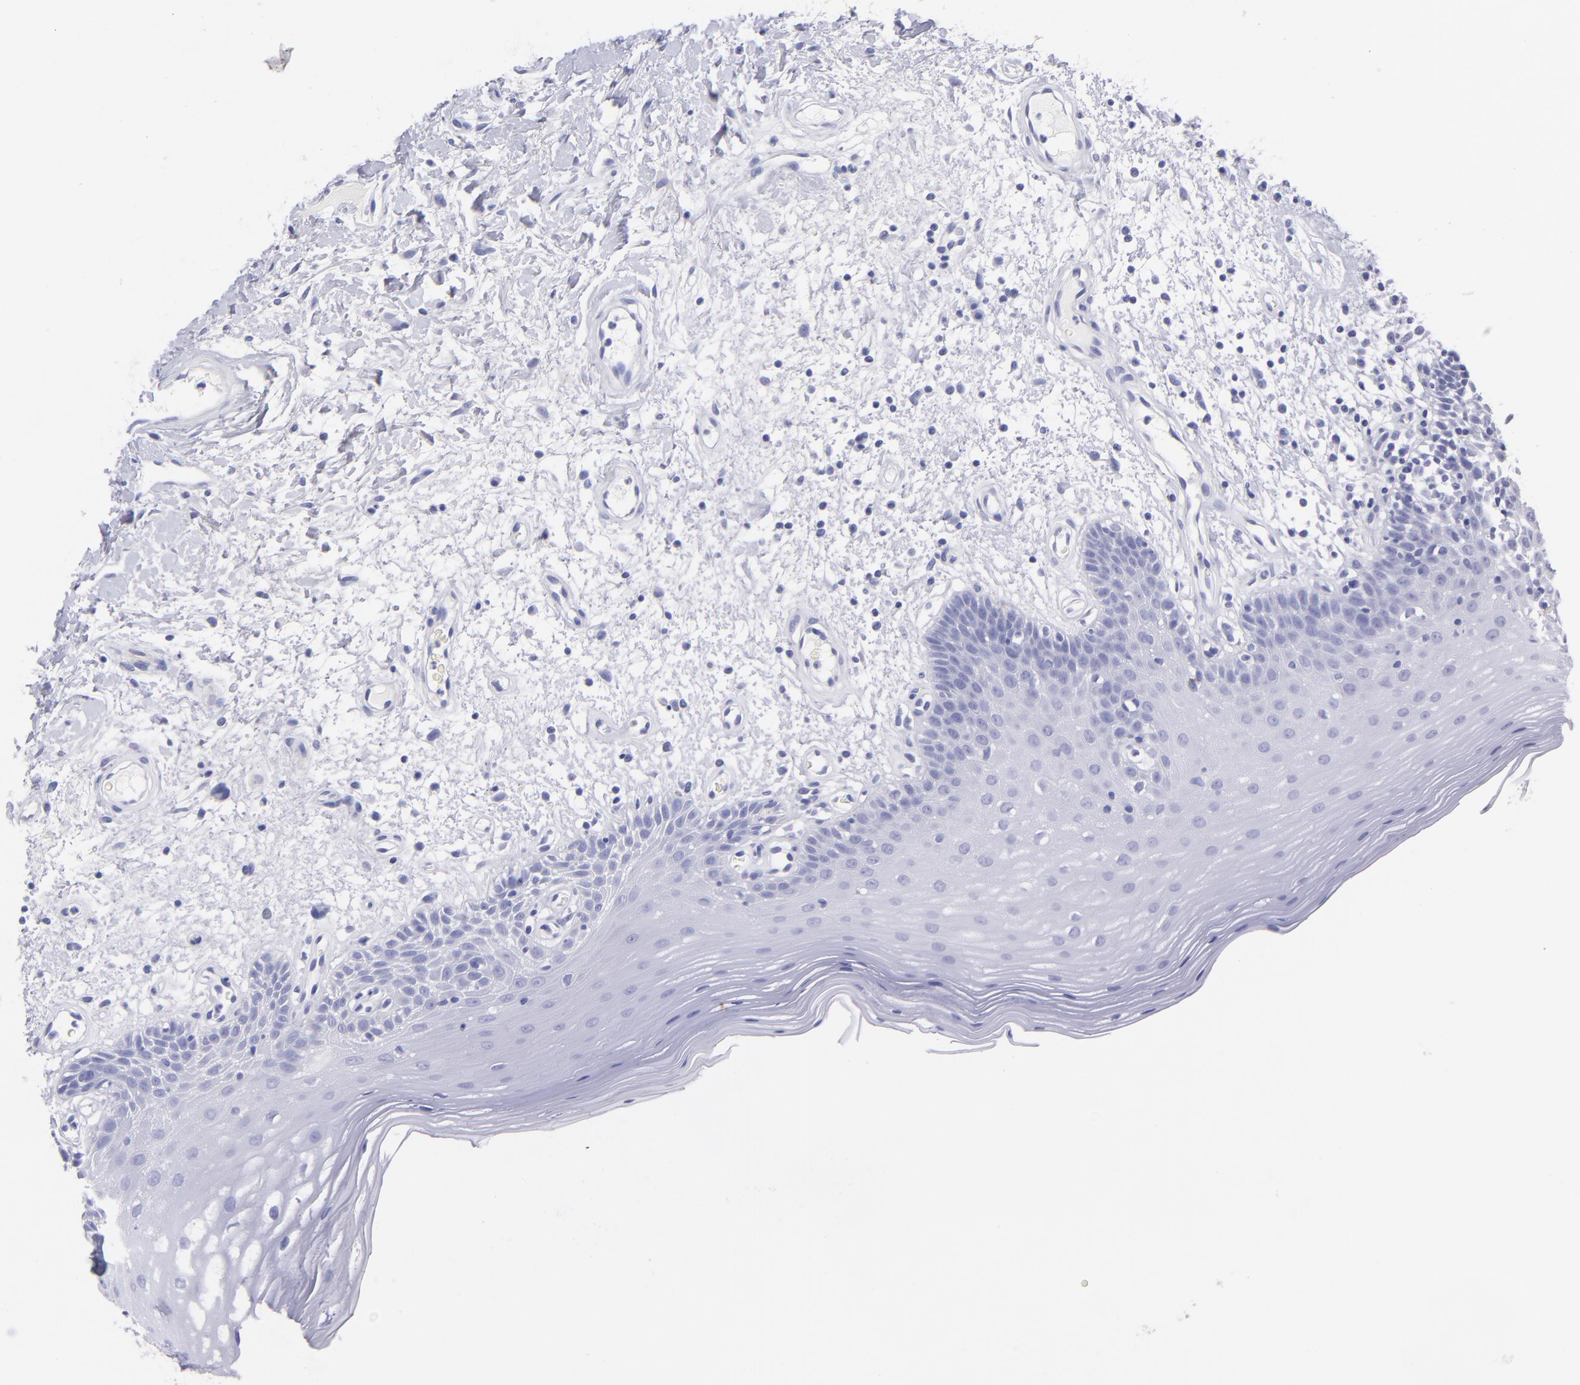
{"staining": {"intensity": "negative", "quantity": "none", "location": "none"}, "tissue": "oral mucosa", "cell_type": "Squamous epithelial cells", "image_type": "normal", "snomed": [{"axis": "morphology", "description": "Normal tissue, NOS"}, {"axis": "morphology", "description": "Squamous cell carcinoma, NOS"}, {"axis": "topography", "description": "Skeletal muscle"}, {"axis": "topography", "description": "Oral tissue"}, {"axis": "topography", "description": "Head-Neck"}], "caption": "Oral mucosa stained for a protein using immunohistochemistry demonstrates no positivity squamous epithelial cells.", "gene": "CNP", "patient": {"sex": "male", "age": 71}}